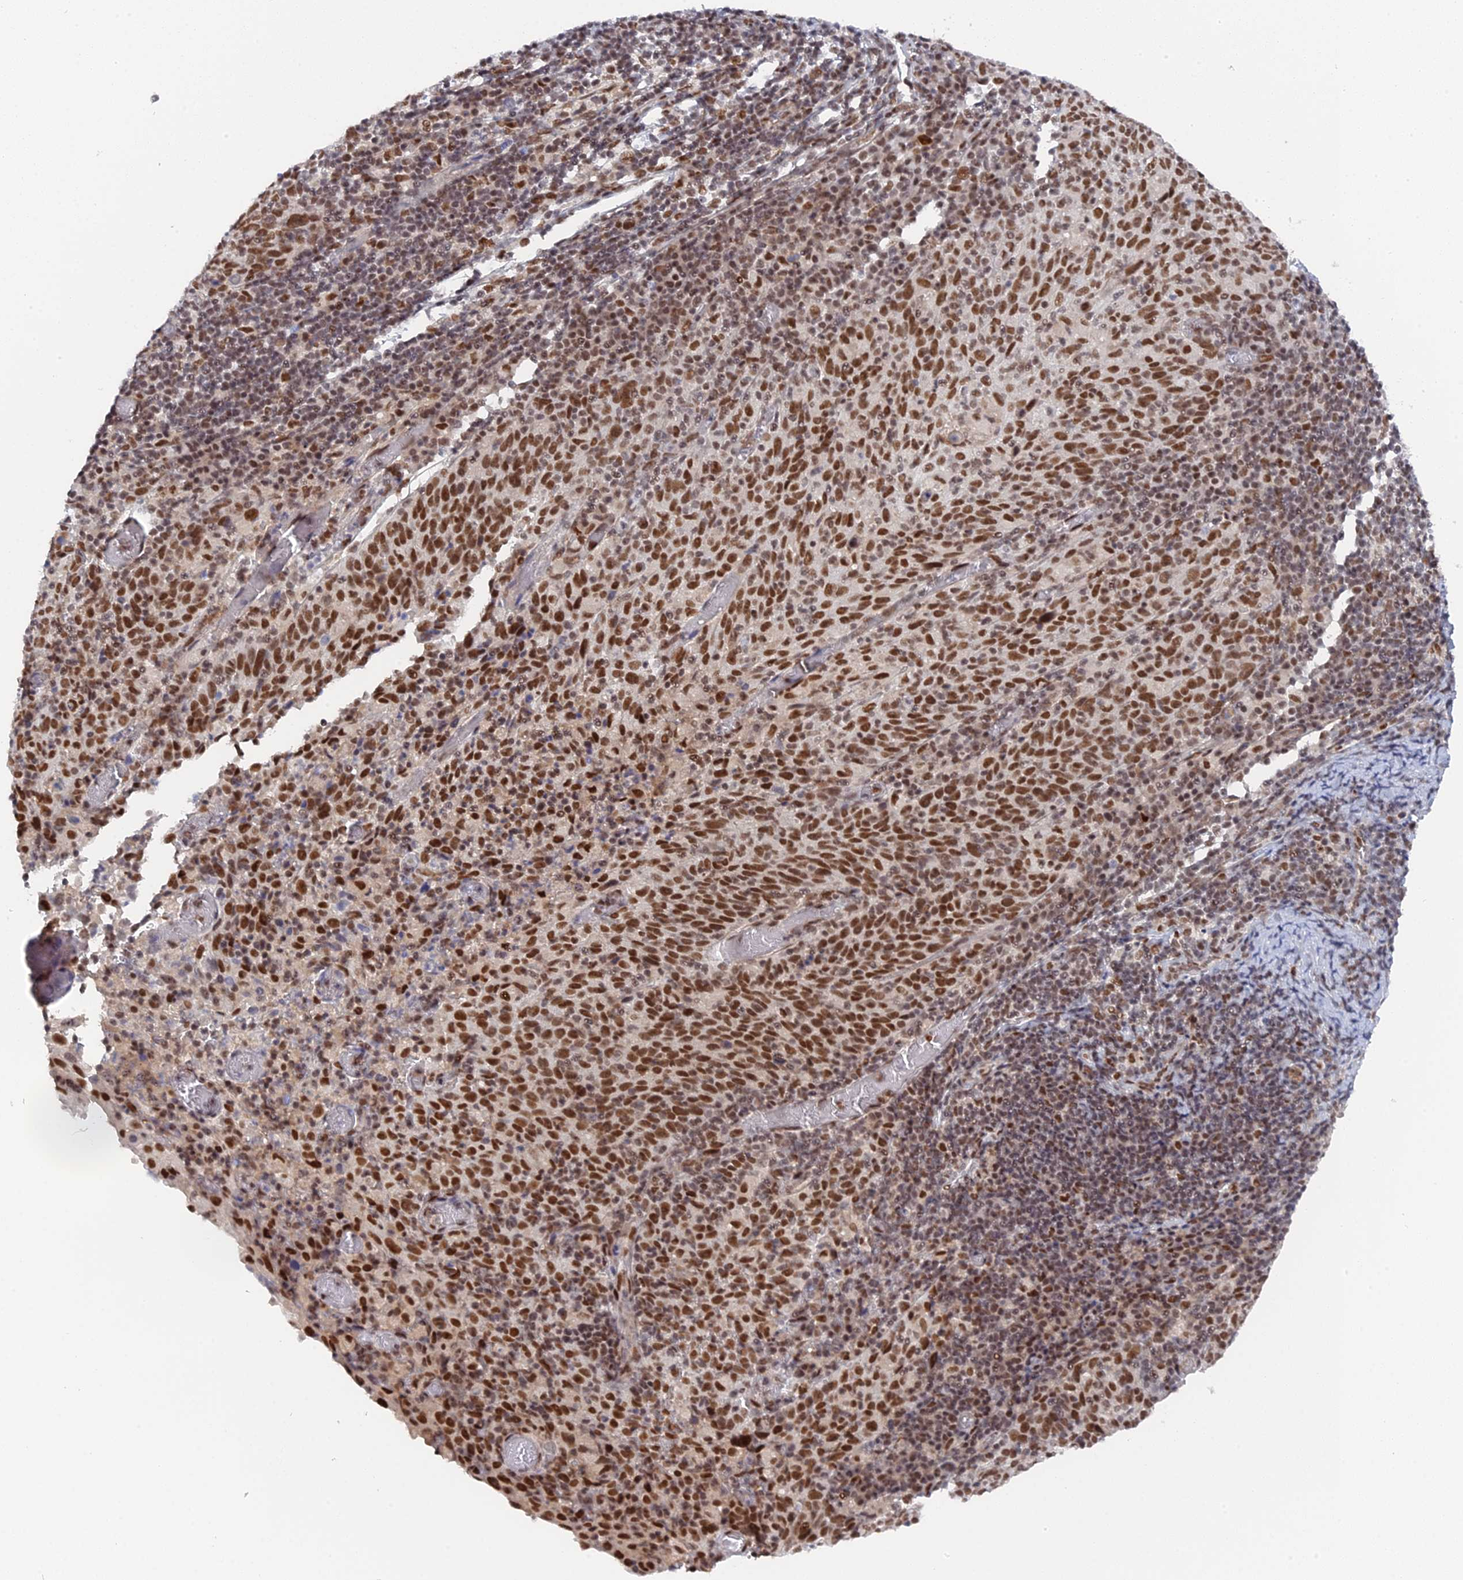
{"staining": {"intensity": "strong", "quantity": ">75%", "location": "nuclear"}, "tissue": "cervical cancer", "cell_type": "Tumor cells", "image_type": "cancer", "snomed": [{"axis": "morphology", "description": "Squamous cell carcinoma, NOS"}, {"axis": "topography", "description": "Cervix"}], "caption": "Brown immunohistochemical staining in cervical cancer (squamous cell carcinoma) demonstrates strong nuclear expression in about >75% of tumor cells.", "gene": "CCDC85A", "patient": {"sex": "female", "age": 52}}